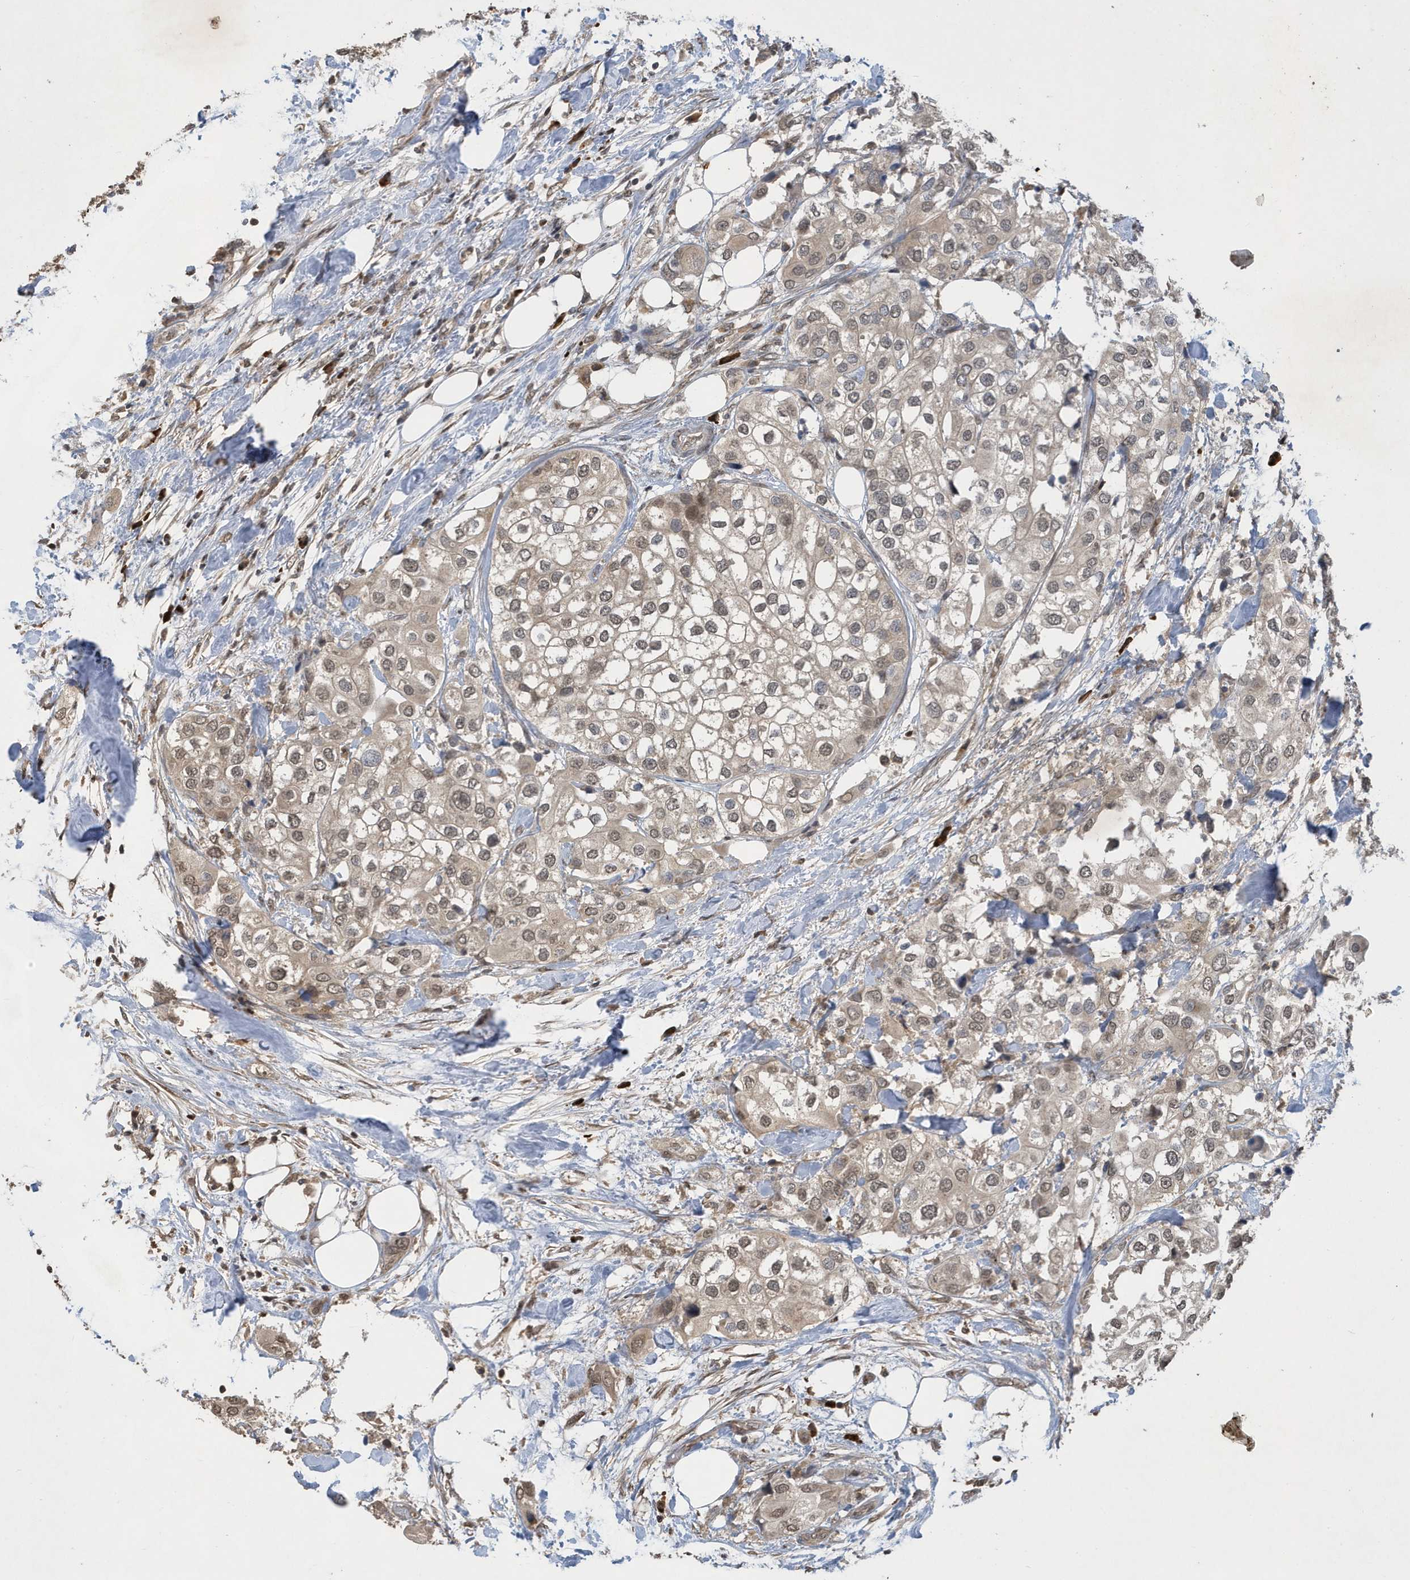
{"staining": {"intensity": "weak", "quantity": ">75%", "location": "cytoplasmic/membranous,nuclear"}, "tissue": "urothelial cancer", "cell_type": "Tumor cells", "image_type": "cancer", "snomed": [{"axis": "morphology", "description": "Urothelial carcinoma, High grade"}, {"axis": "topography", "description": "Urinary bladder"}], "caption": "Immunohistochemistry staining of urothelial cancer, which reveals low levels of weak cytoplasmic/membranous and nuclear expression in about >75% of tumor cells indicating weak cytoplasmic/membranous and nuclear protein expression. The staining was performed using DAB (brown) for protein detection and nuclei were counterstained in hematoxylin (blue).", "gene": "STX10", "patient": {"sex": "male", "age": 64}}